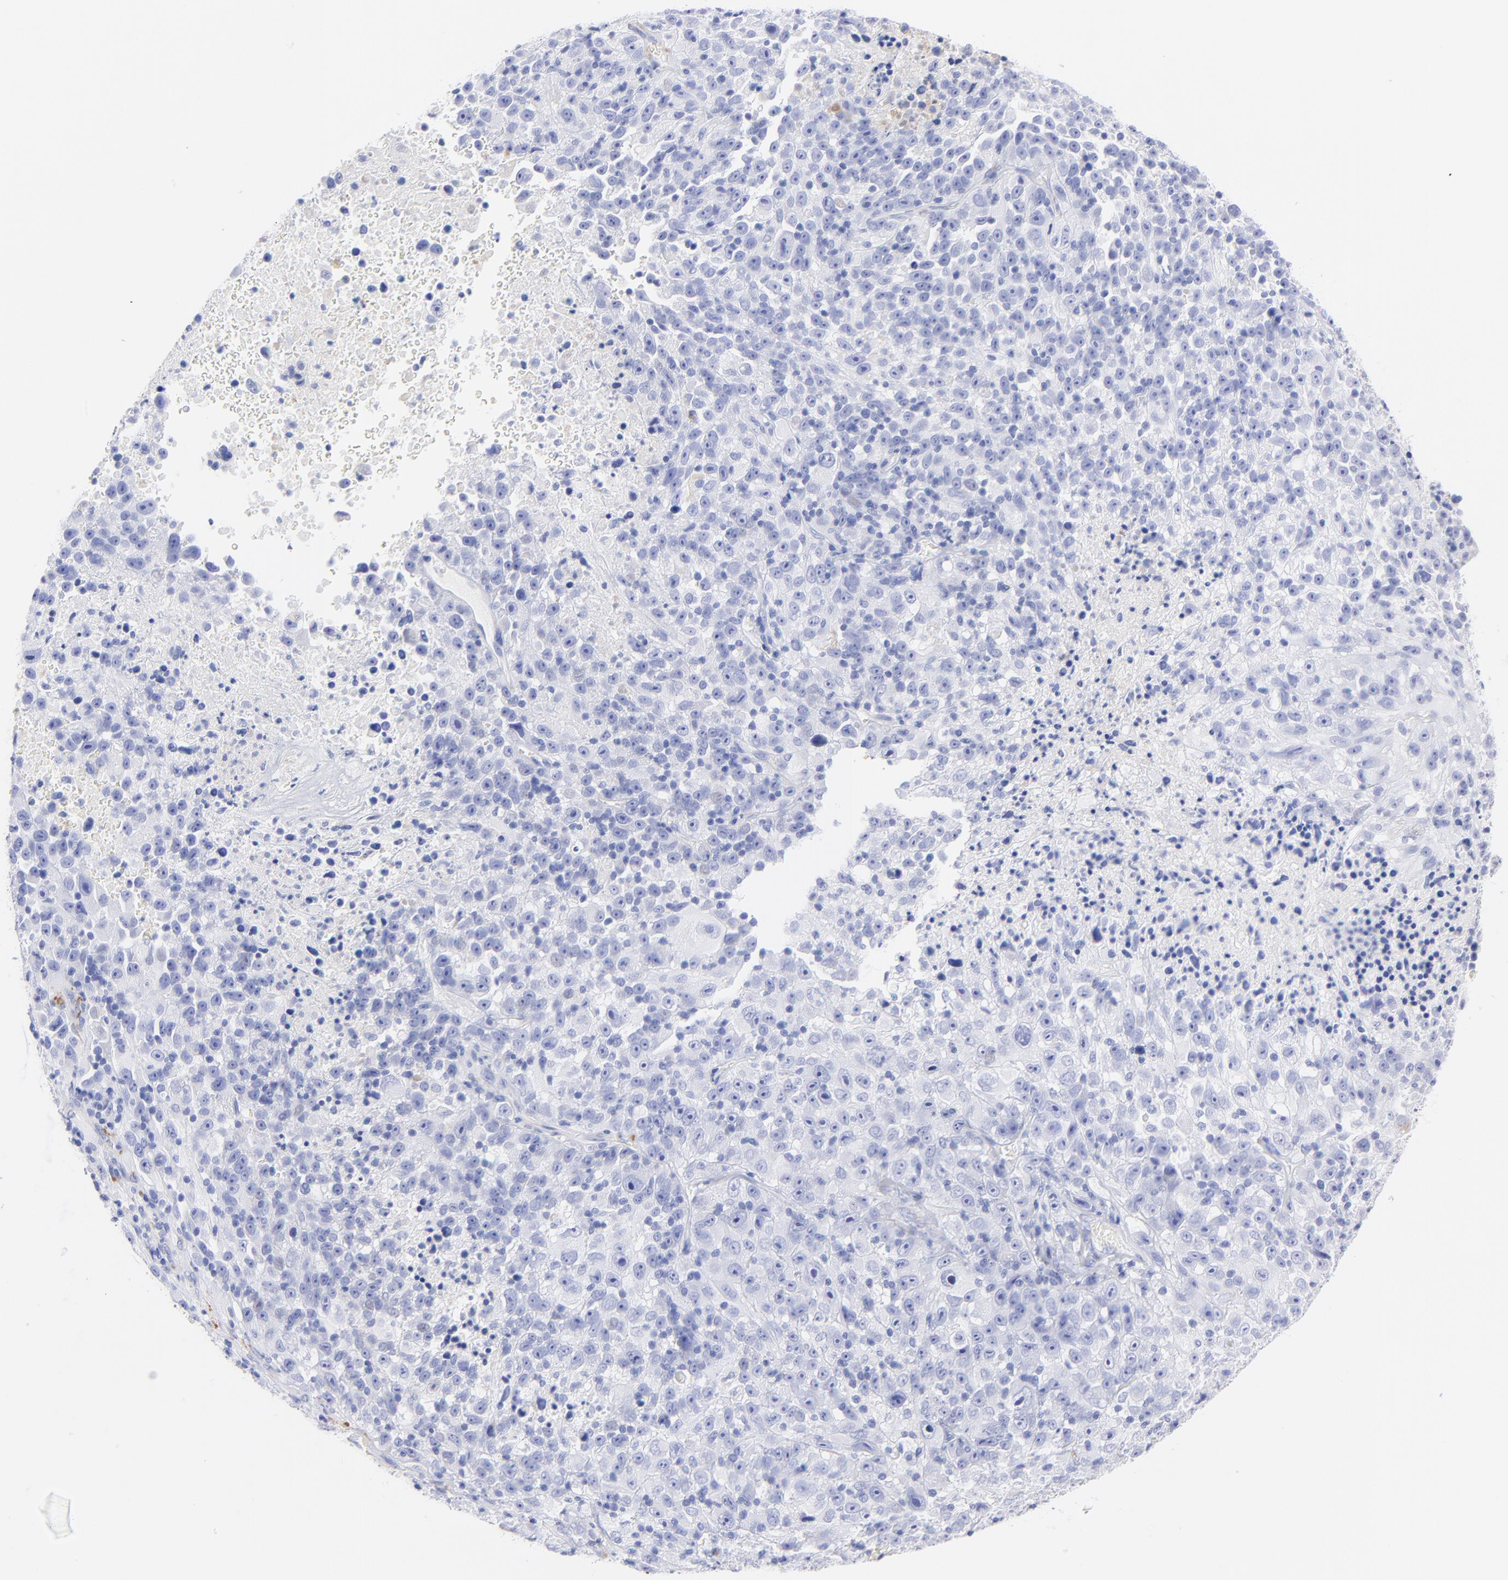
{"staining": {"intensity": "negative", "quantity": "none", "location": "none"}, "tissue": "melanoma", "cell_type": "Tumor cells", "image_type": "cancer", "snomed": [{"axis": "morphology", "description": "Malignant melanoma, Metastatic site"}, {"axis": "topography", "description": "Cerebral cortex"}], "caption": "Tumor cells are negative for brown protein staining in malignant melanoma (metastatic site).", "gene": "C1QTNF6", "patient": {"sex": "female", "age": 52}}